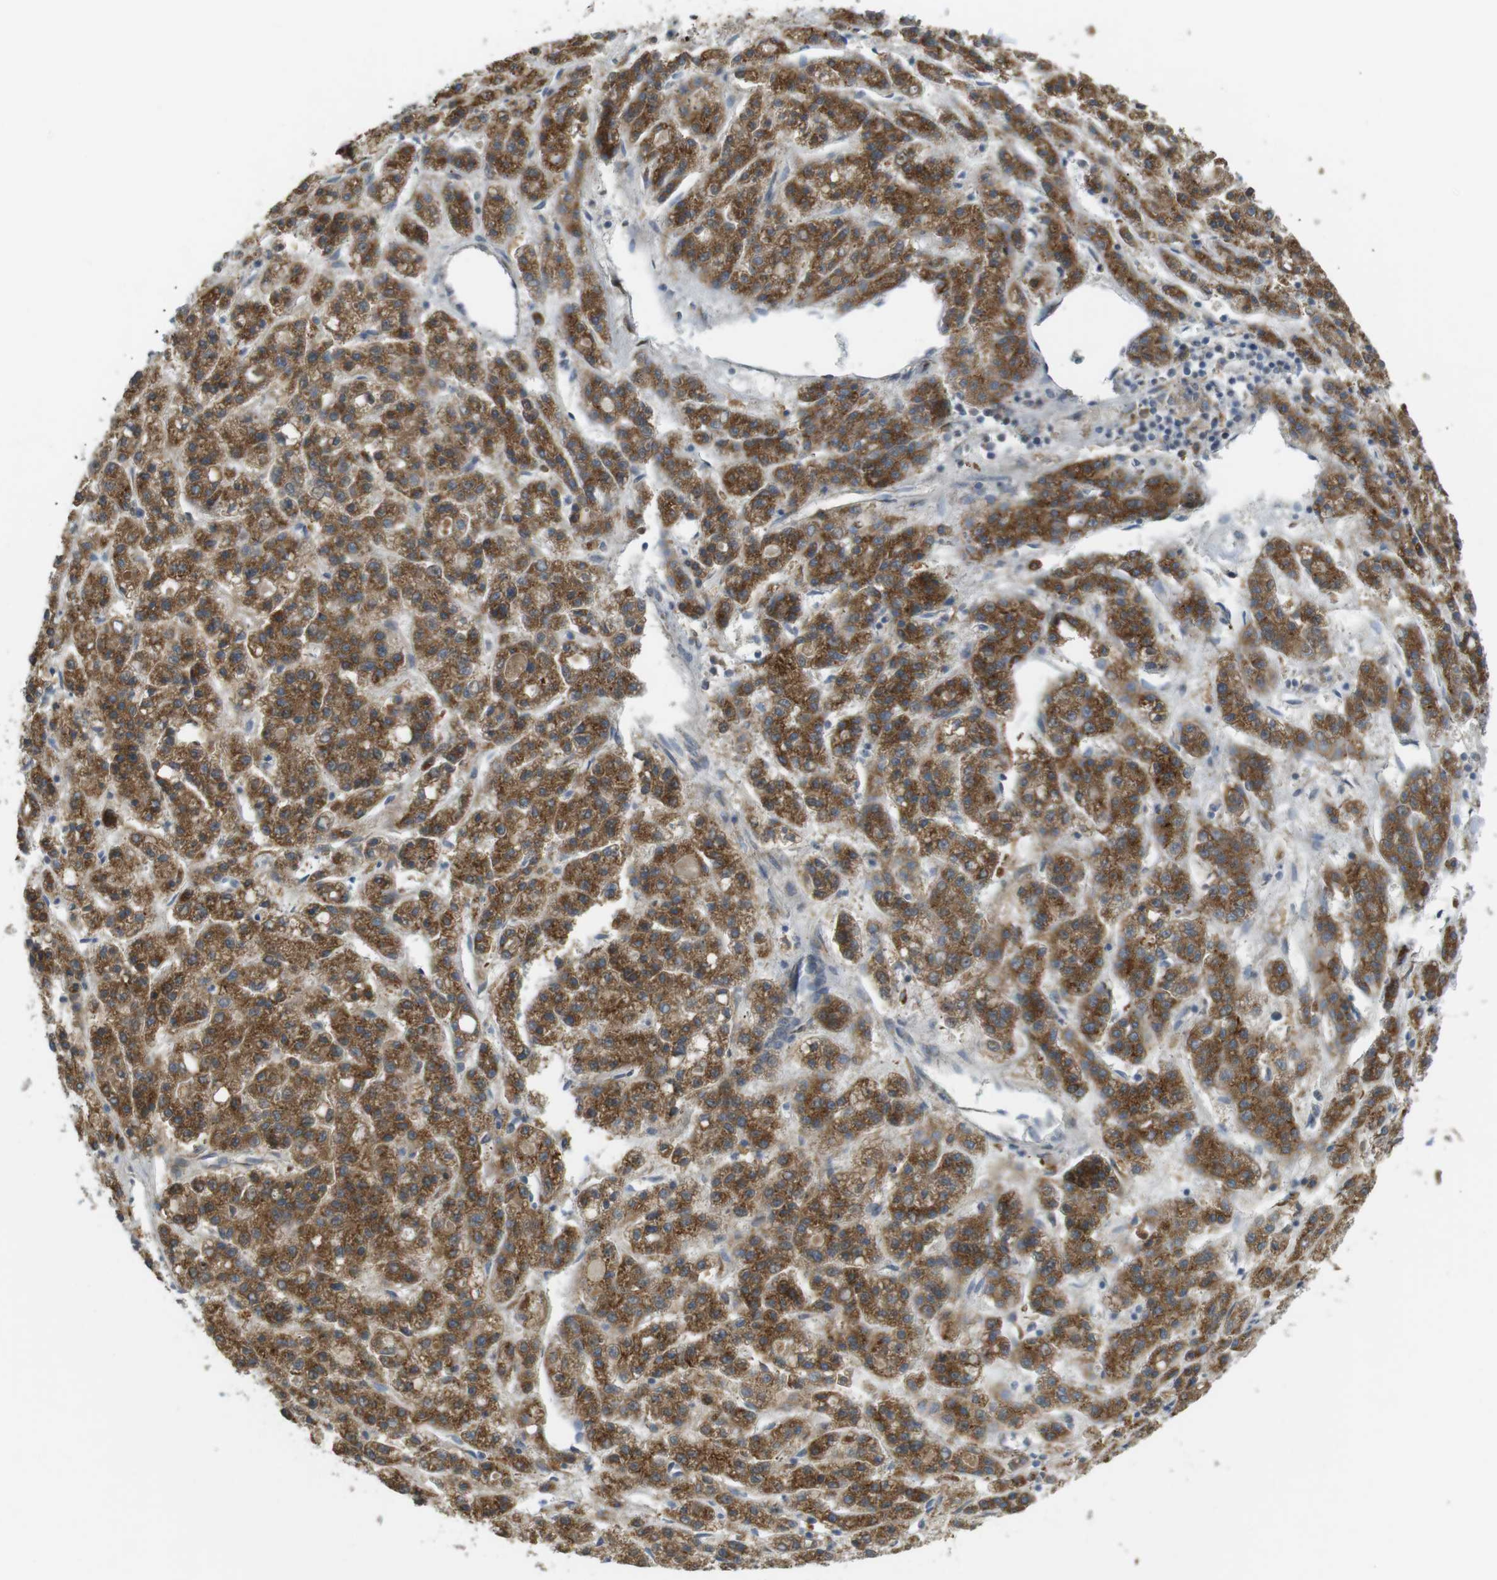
{"staining": {"intensity": "moderate", "quantity": ">75%", "location": "cytoplasmic/membranous"}, "tissue": "liver cancer", "cell_type": "Tumor cells", "image_type": "cancer", "snomed": [{"axis": "morphology", "description": "Carcinoma, Hepatocellular, NOS"}, {"axis": "topography", "description": "Liver"}], "caption": "Immunohistochemical staining of human liver cancer (hepatocellular carcinoma) exhibits moderate cytoplasmic/membranous protein expression in about >75% of tumor cells.", "gene": "TMEM143", "patient": {"sex": "male", "age": 70}}